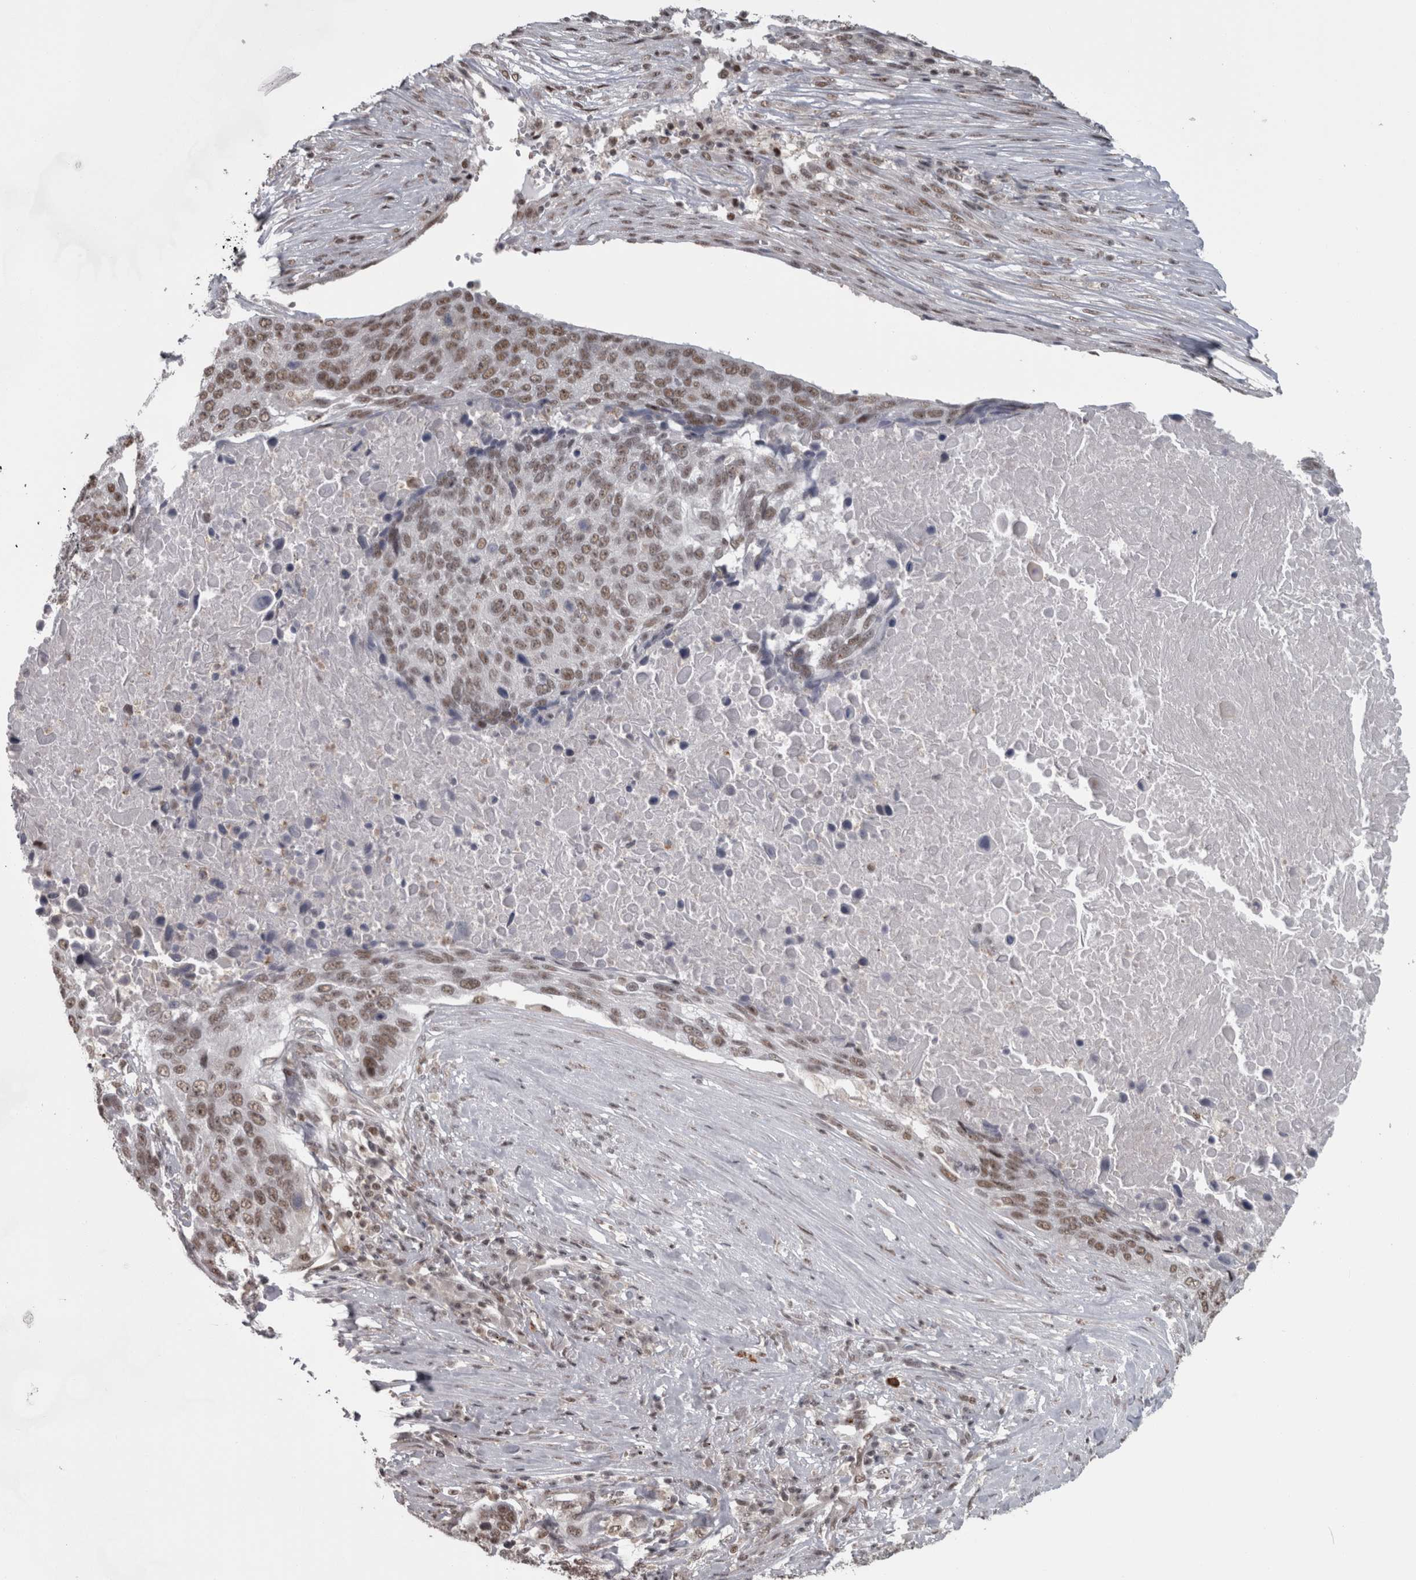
{"staining": {"intensity": "moderate", "quantity": ">75%", "location": "nuclear"}, "tissue": "lung cancer", "cell_type": "Tumor cells", "image_type": "cancer", "snomed": [{"axis": "morphology", "description": "Squamous cell carcinoma, NOS"}, {"axis": "topography", "description": "Lung"}], "caption": "A brown stain shows moderate nuclear staining of a protein in lung cancer (squamous cell carcinoma) tumor cells. Immunohistochemistry (ihc) stains the protein in brown and the nuclei are stained blue.", "gene": "MICU3", "patient": {"sex": "male", "age": 66}}